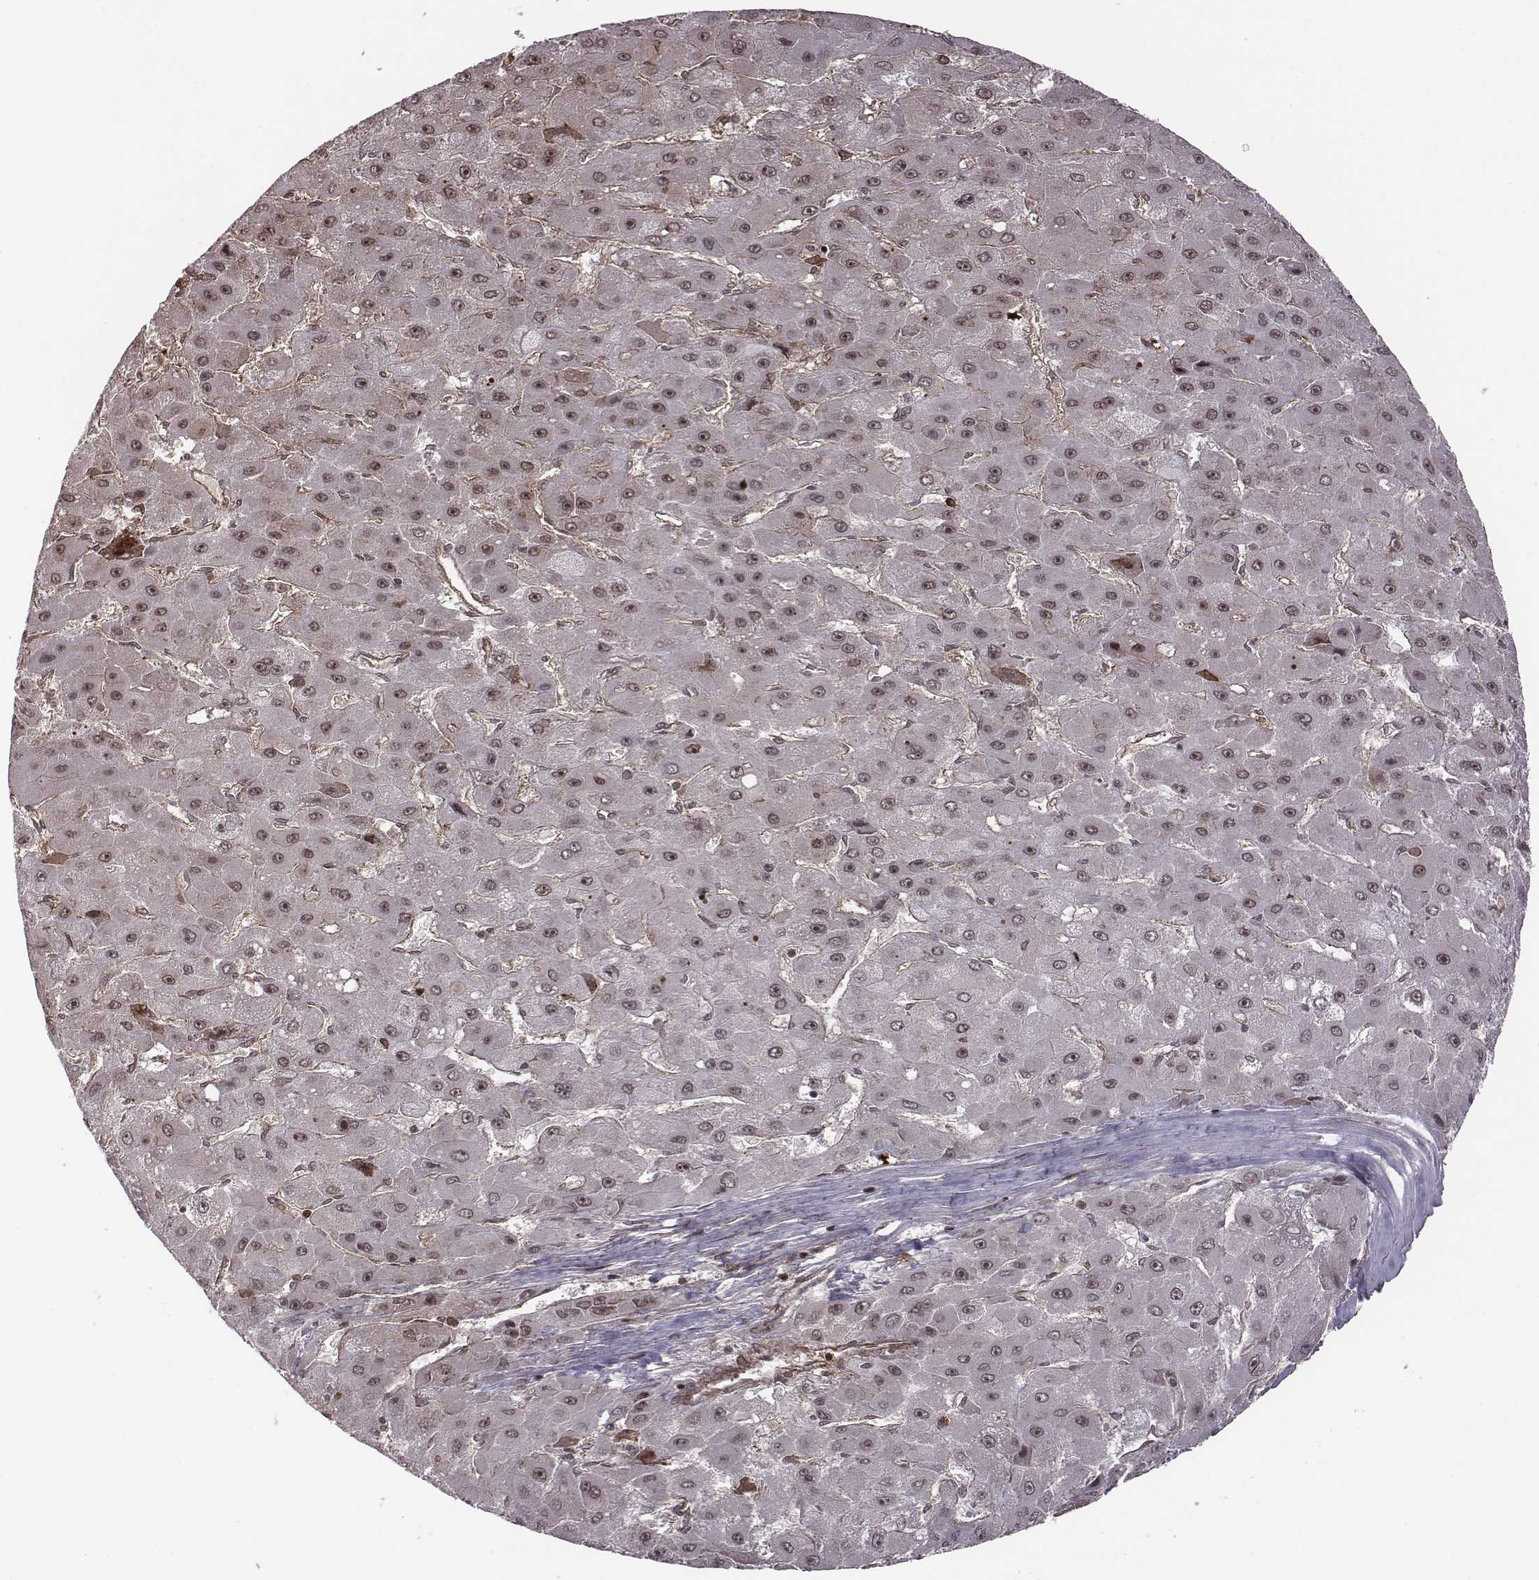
{"staining": {"intensity": "weak", "quantity": "25%-75%", "location": "nuclear"}, "tissue": "liver cancer", "cell_type": "Tumor cells", "image_type": "cancer", "snomed": [{"axis": "morphology", "description": "Carcinoma, Hepatocellular, NOS"}, {"axis": "topography", "description": "Liver"}], "caption": "Protein staining exhibits weak nuclear staining in about 25%-75% of tumor cells in liver cancer. The protein is shown in brown color, while the nuclei are stained blue.", "gene": "RPL3", "patient": {"sex": "female", "age": 25}}